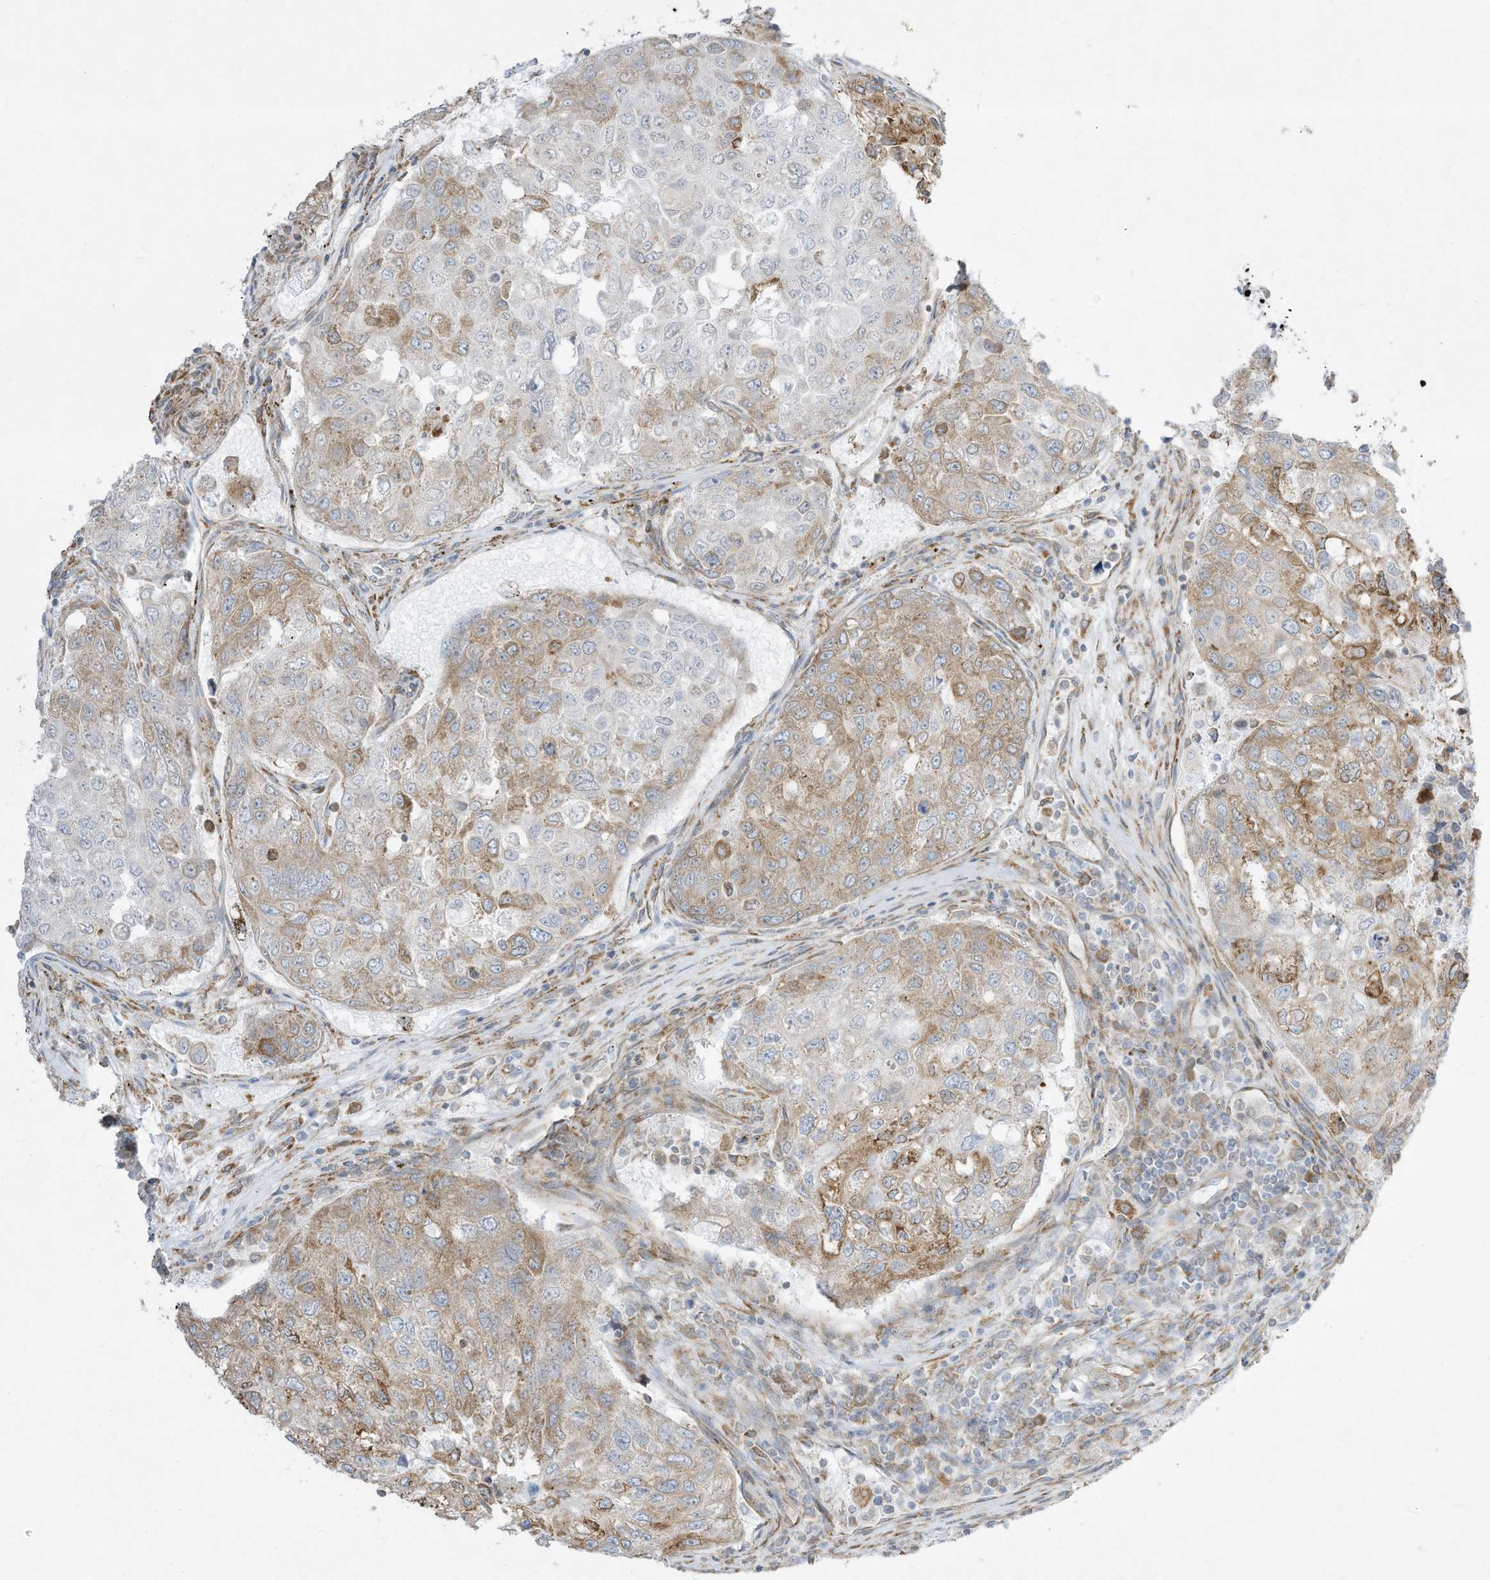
{"staining": {"intensity": "moderate", "quantity": "<25%", "location": "cytoplasmic/membranous"}, "tissue": "urothelial cancer", "cell_type": "Tumor cells", "image_type": "cancer", "snomed": [{"axis": "morphology", "description": "Urothelial carcinoma, High grade"}, {"axis": "topography", "description": "Lymph node"}, {"axis": "topography", "description": "Urinary bladder"}], "caption": "Tumor cells reveal moderate cytoplasmic/membranous staining in approximately <25% of cells in urothelial cancer.", "gene": "PTK6", "patient": {"sex": "male", "age": 51}}